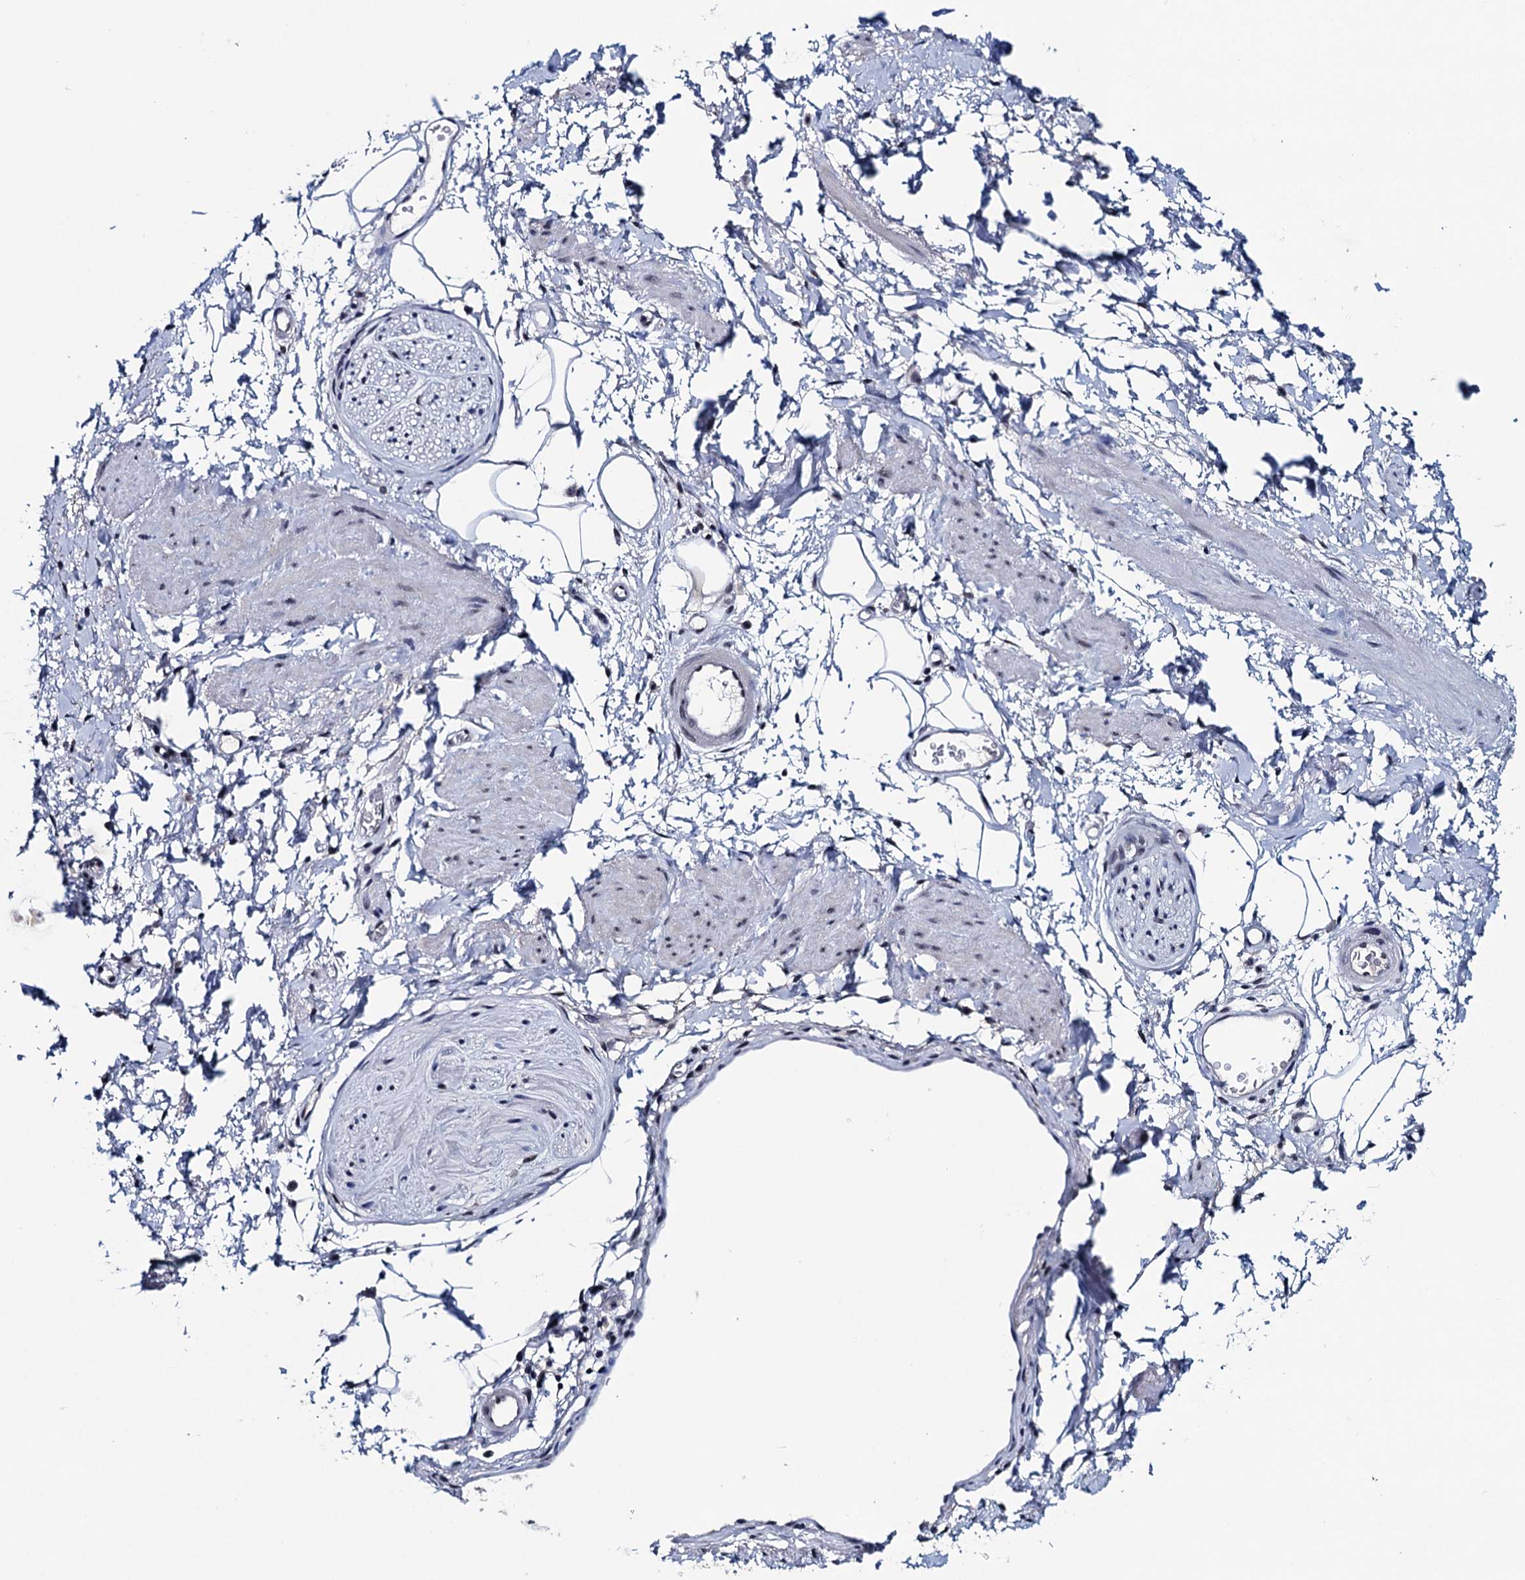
{"staining": {"intensity": "negative", "quantity": "none", "location": "none"}, "tissue": "adipose tissue", "cell_type": "Adipocytes", "image_type": "normal", "snomed": [{"axis": "morphology", "description": "Normal tissue, NOS"}, {"axis": "morphology", "description": "Adenocarcinoma, NOS"}, {"axis": "topography", "description": "Rectum"}, {"axis": "topography", "description": "Vagina"}, {"axis": "topography", "description": "Peripheral nerve tissue"}], "caption": "IHC of benign human adipose tissue displays no staining in adipocytes.", "gene": "FNBP4", "patient": {"sex": "female", "age": 71}}